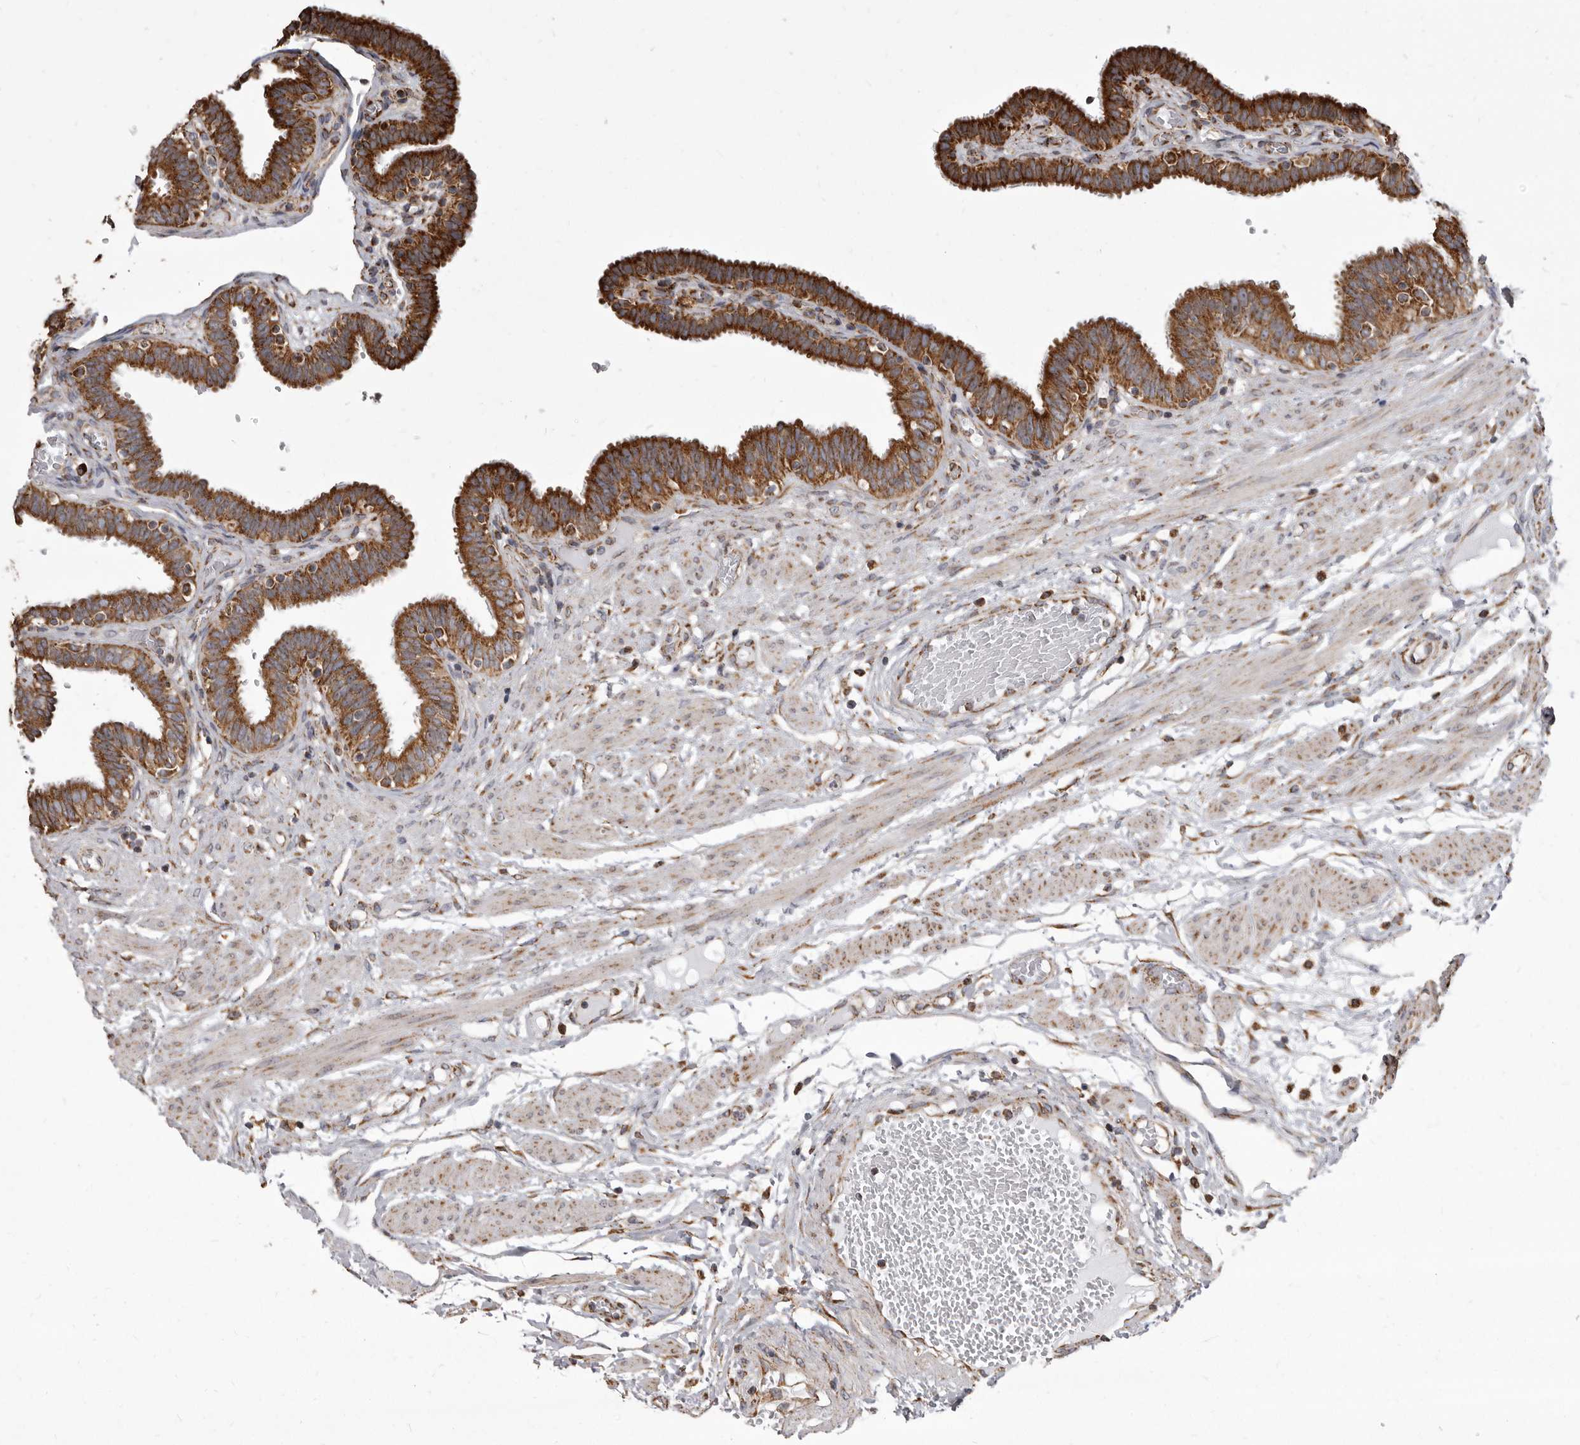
{"staining": {"intensity": "strong", "quantity": ">75%", "location": "cytoplasmic/membranous"}, "tissue": "fallopian tube", "cell_type": "Glandular cells", "image_type": "normal", "snomed": [{"axis": "morphology", "description": "Normal tissue, NOS"}, {"axis": "topography", "description": "Fallopian tube"}, {"axis": "topography", "description": "Placenta"}], "caption": "IHC of benign fallopian tube exhibits high levels of strong cytoplasmic/membranous expression in about >75% of glandular cells.", "gene": "CDK5RAP3", "patient": {"sex": "female", "age": 32}}